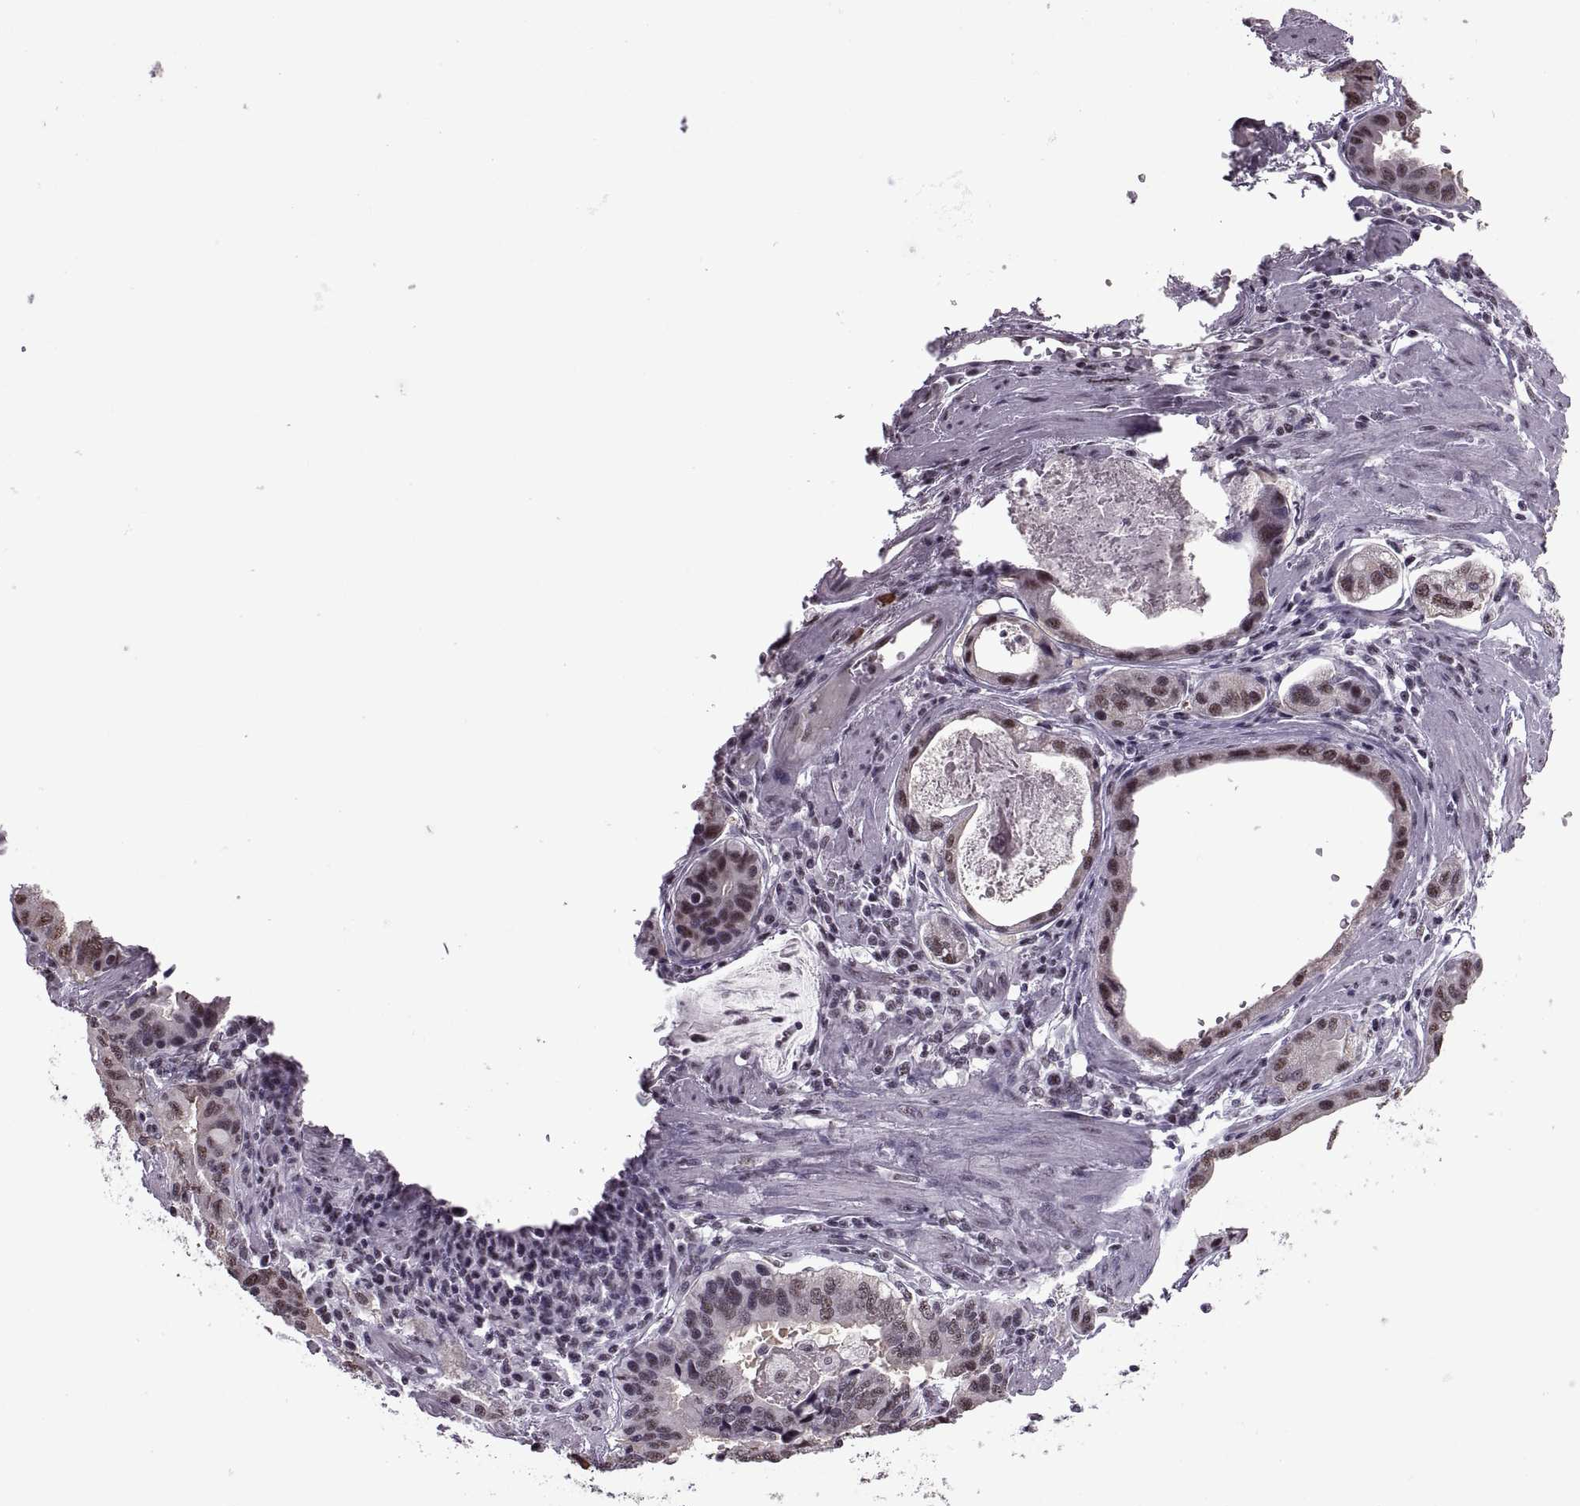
{"staining": {"intensity": "weak", "quantity": "25%-75%", "location": "nuclear"}, "tissue": "stomach cancer", "cell_type": "Tumor cells", "image_type": "cancer", "snomed": [{"axis": "morphology", "description": "Adenocarcinoma, NOS"}, {"axis": "topography", "description": "Stomach, lower"}], "caption": "Brown immunohistochemical staining in stomach adenocarcinoma demonstrates weak nuclear positivity in approximately 25%-75% of tumor cells.", "gene": "MAGEA4", "patient": {"sex": "female", "age": 76}}